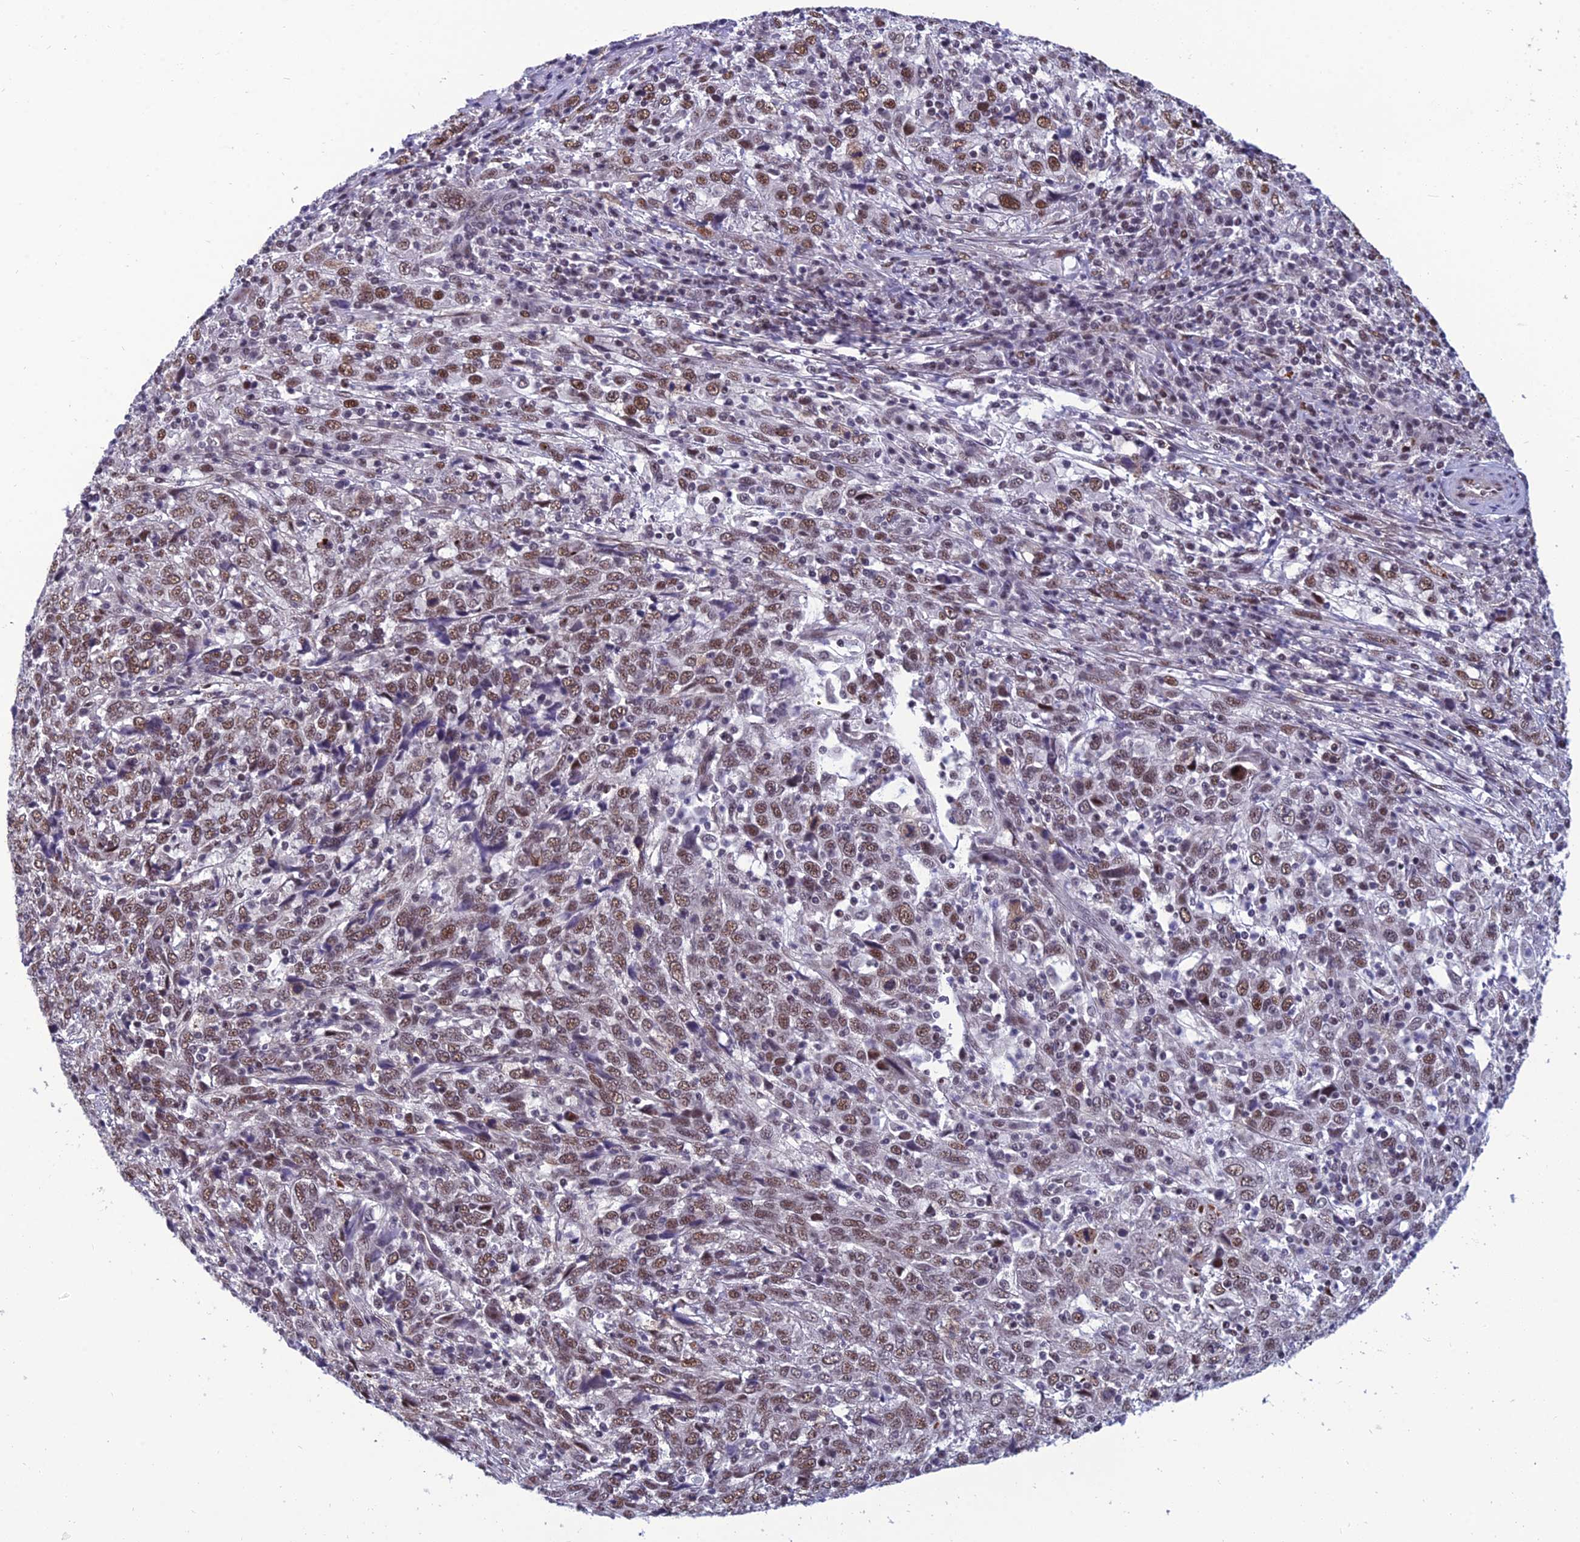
{"staining": {"intensity": "moderate", "quantity": ">75%", "location": "nuclear"}, "tissue": "cervical cancer", "cell_type": "Tumor cells", "image_type": "cancer", "snomed": [{"axis": "morphology", "description": "Squamous cell carcinoma, NOS"}, {"axis": "topography", "description": "Cervix"}], "caption": "A photomicrograph of human cervical squamous cell carcinoma stained for a protein demonstrates moderate nuclear brown staining in tumor cells.", "gene": "RSRC1", "patient": {"sex": "female", "age": 46}}